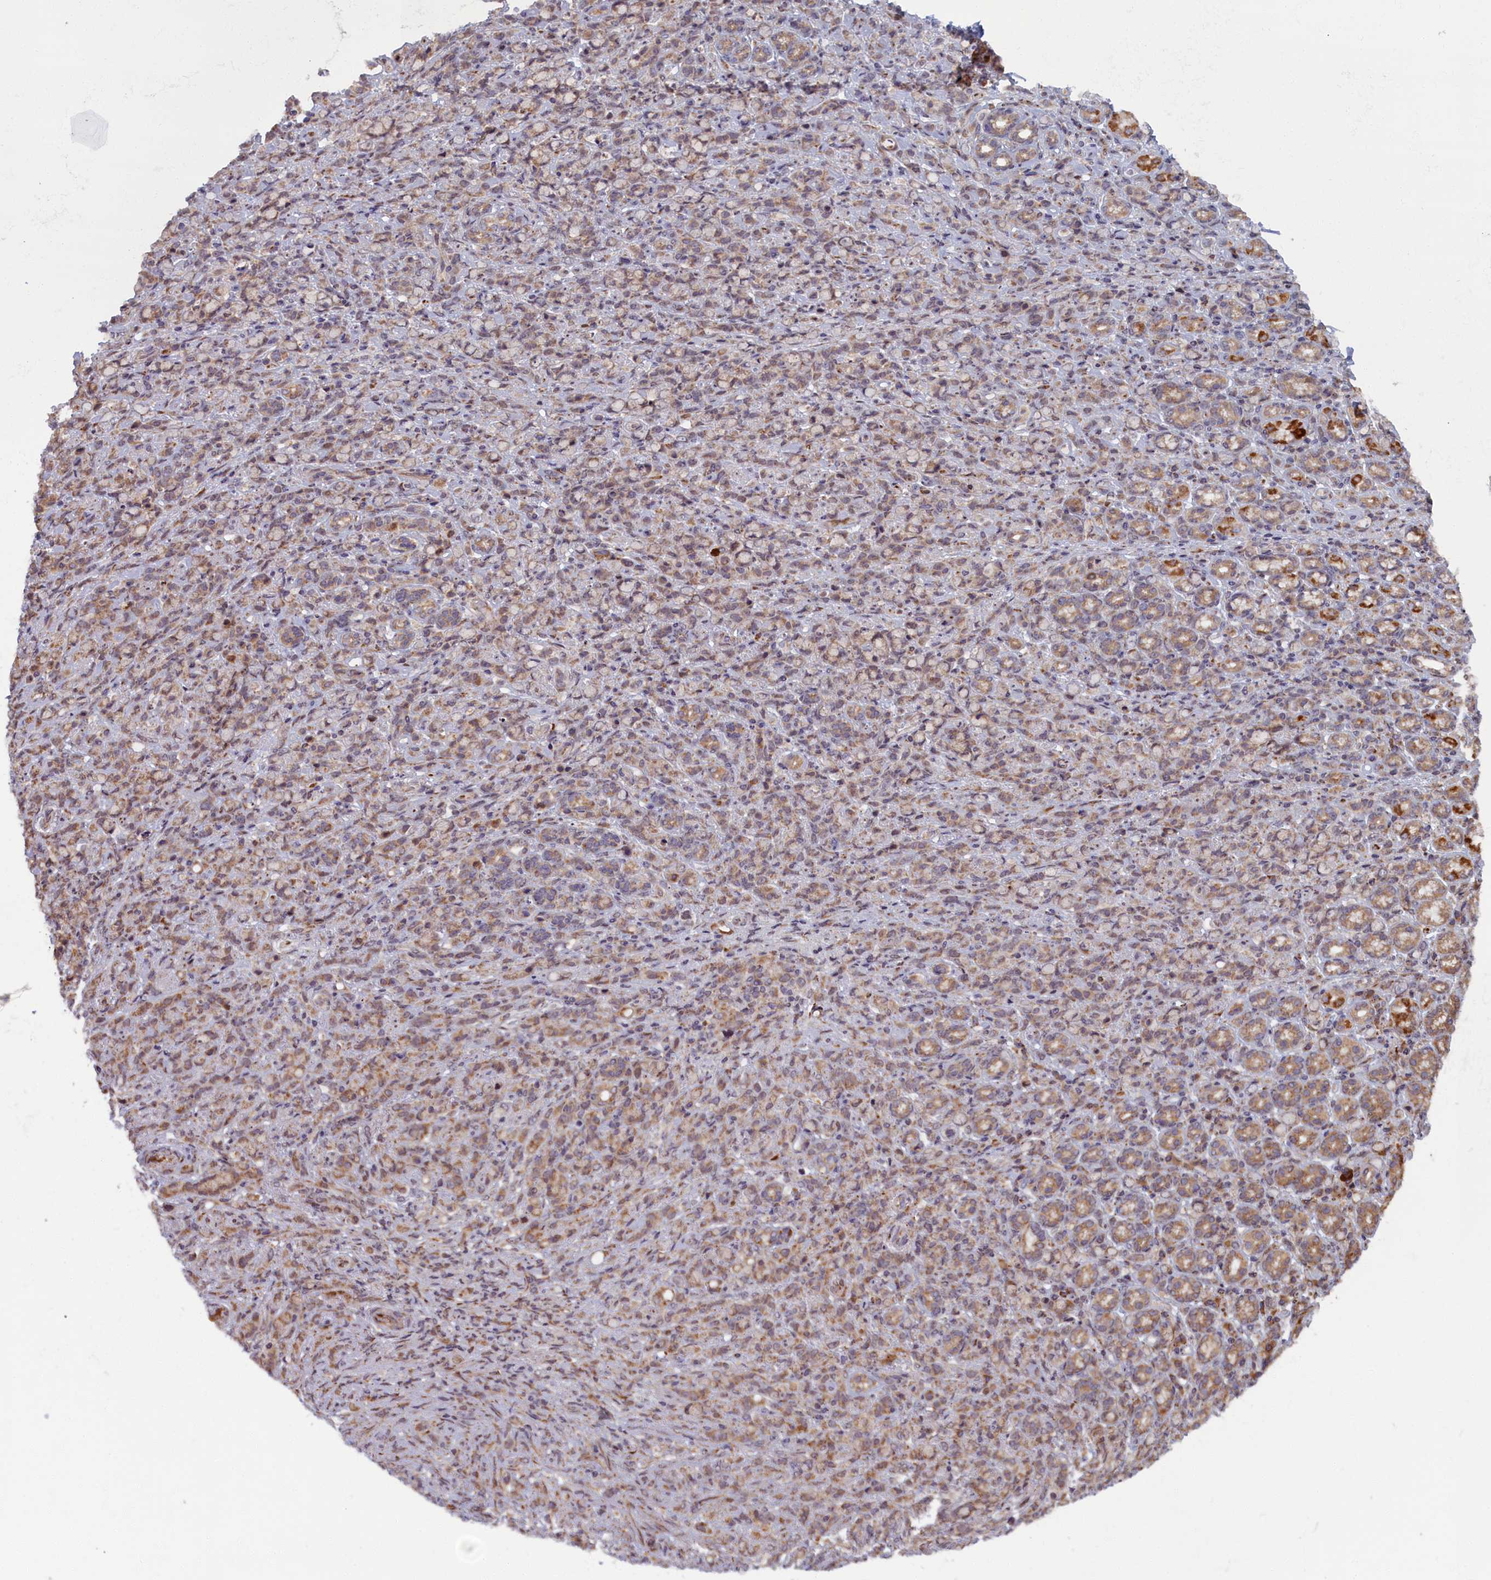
{"staining": {"intensity": "weak", "quantity": "<25%", "location": "cytoplasmic/membranous"}, "tissue": "stomach cancer", "cell_type": "Tumor cells", "image_type": "cancer", "snomed": [{"axis": "morphology", "description": "Adenocarcinoma, NOS"}, {"axis": "topography", "description": "Stomach"}], "caption": "Tumor cells are negative for brown protein staining in adenocarcinoma (stomach).", "gene": "PLA2G10", "patient": {"sex": "female", "age": 79}}